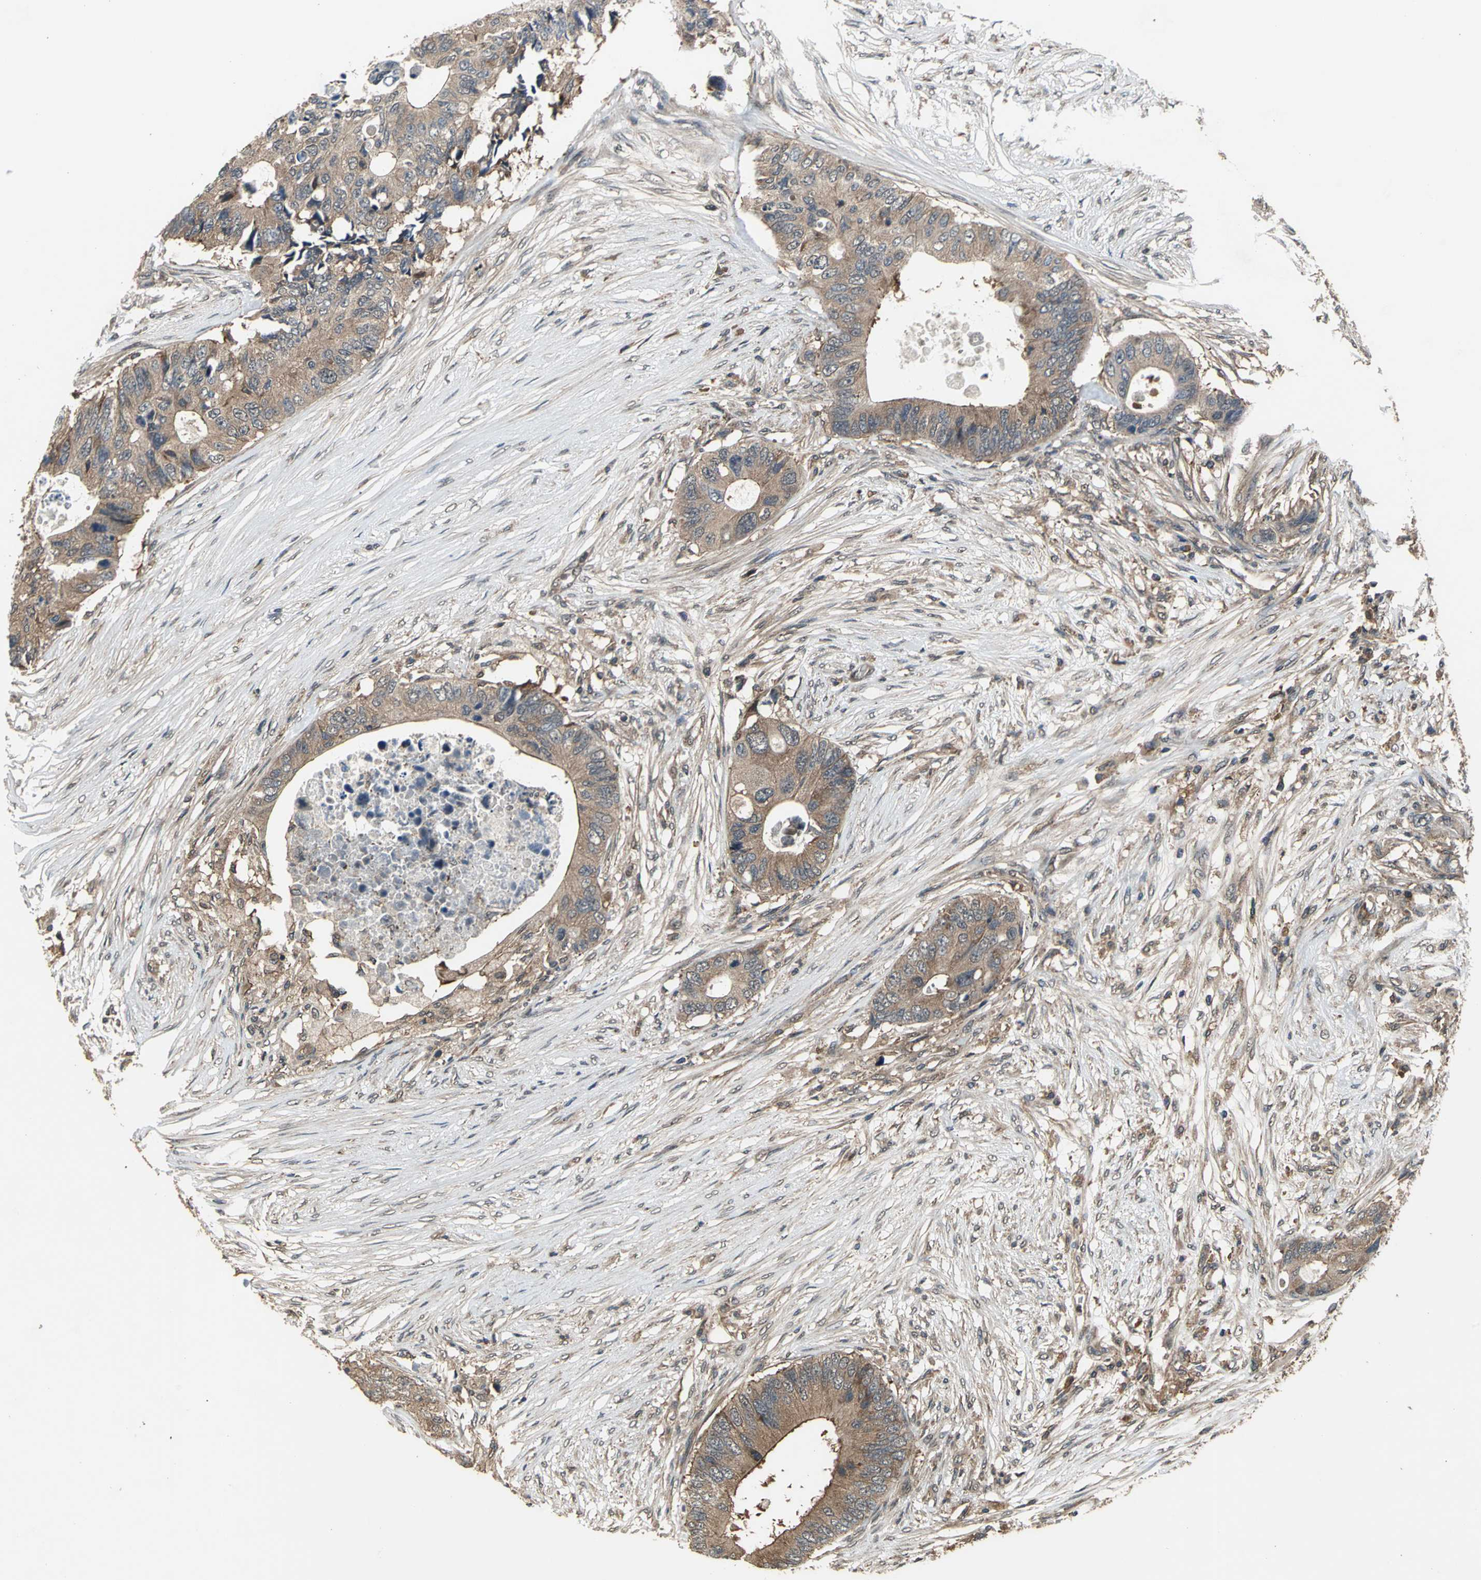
{"staining": {"intensity": "moderate", "quantity": ">75%", "location": "cytoplasmic/membranous"}, "tissue": "colorectal cancer", "cell_type": "Tumor cells", "image_type": "cancer", "snomed": [{"axis": "morphology", "description": "Adenocarcinoma, NOS"}, {"axis": "topography", "description": "Colon"}], "caption": "Adenocarcinoma (colorectal) tissue reveals moderate cytoplasmic/membranous staining in approximately >75% of tumor cells, visualized by immunohistochemistry.", "gene": "EIF2B2", "patient": {"sex": "male", "age": 71}}